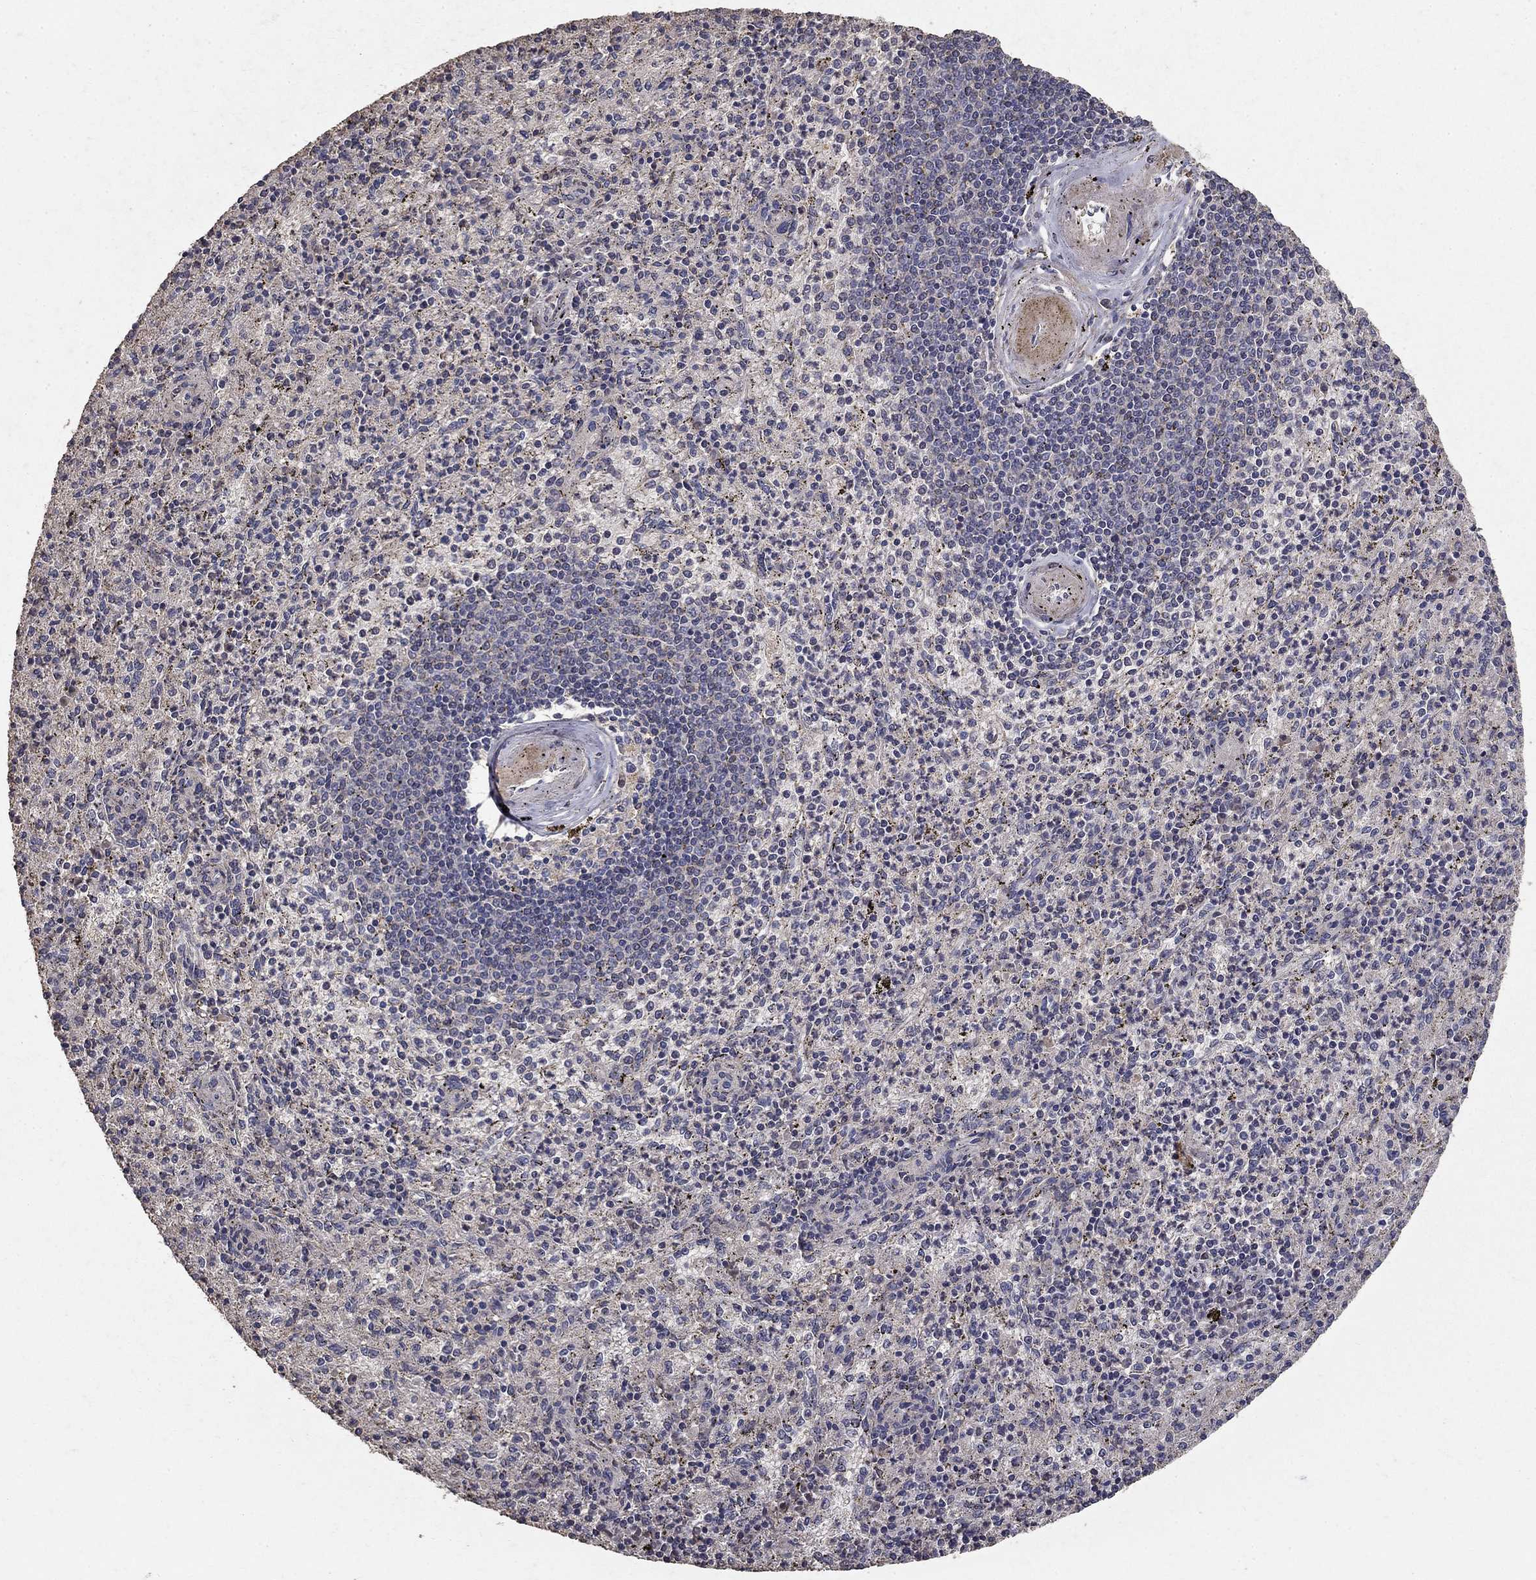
{"staining": {"intensity": "negative", "quantity": "none", "location": "none"}, "tissue": "spleen", "cell_type": "Cells in red pulp", "image_type": "normal", "snomed": [{"axis": "morphology", "description": "Normal tissue, NOS"}, {"axis": "topography", "description": "Spleen"}], "caption": "Immunohistochemistry of normal spleen shows no expression in cells in red pulp. (DAB immunohistochemistry, high magnification).", "gene": "MPP2", "patient": {"sex": "male", "age": 60}}